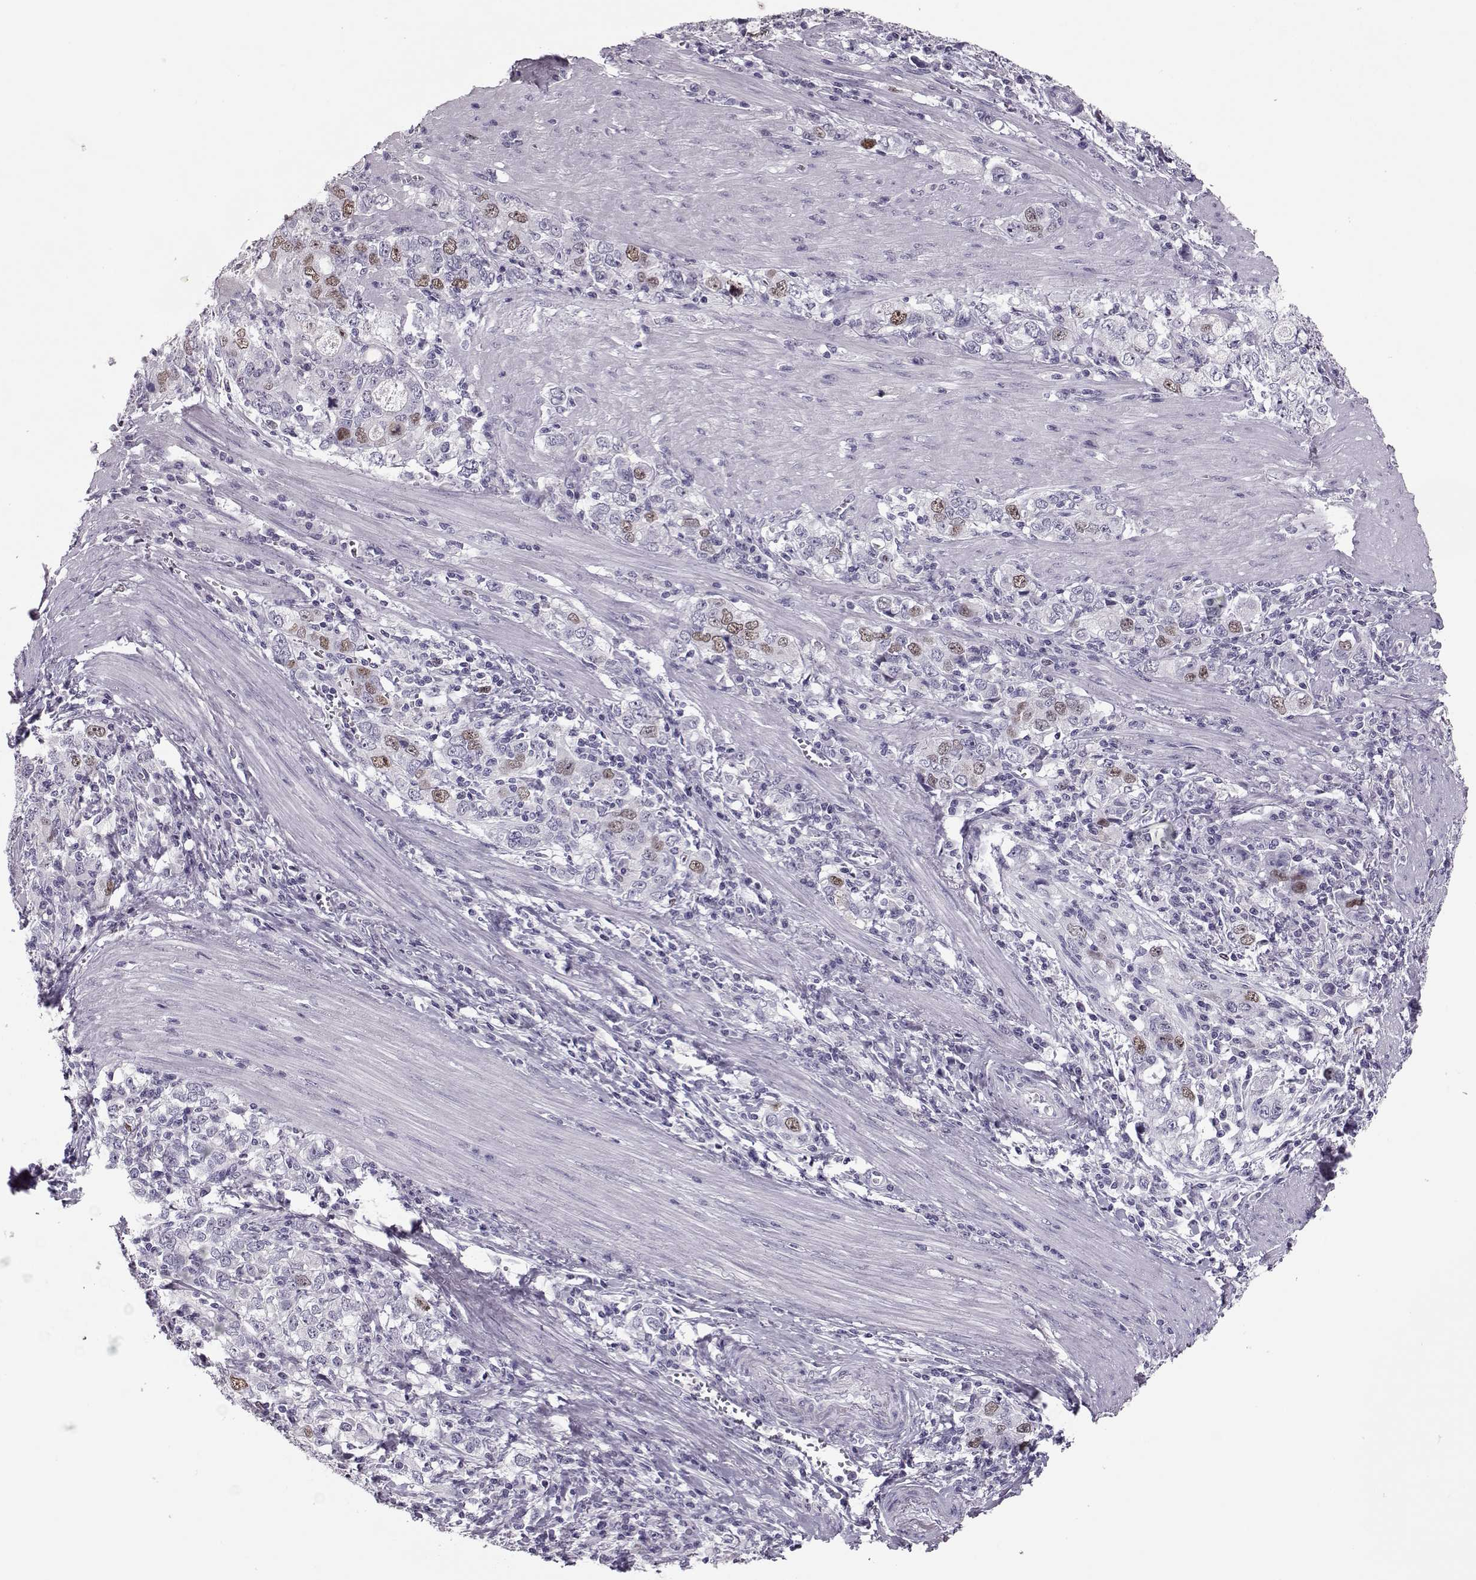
{"staining": {"intensity": "weak", "quantity": "<25%", "location": "nuclear"}, "tissue": "stomach cancer", "cell_type": "Tumor cells", "image_type": "cancer", "snomed": [{"axis": "morphology", "description": "Adenocarcinoma, NOS"}, {"axis": "topography", "description": "Stomach, lower"}], "caption": "IHC micrograph of human stomach cancer stained for a protein (brown), which exhibits no positivity in tumor cells.", "gene": "SGO1", "patient": {"sex": "female", "age": 72}}